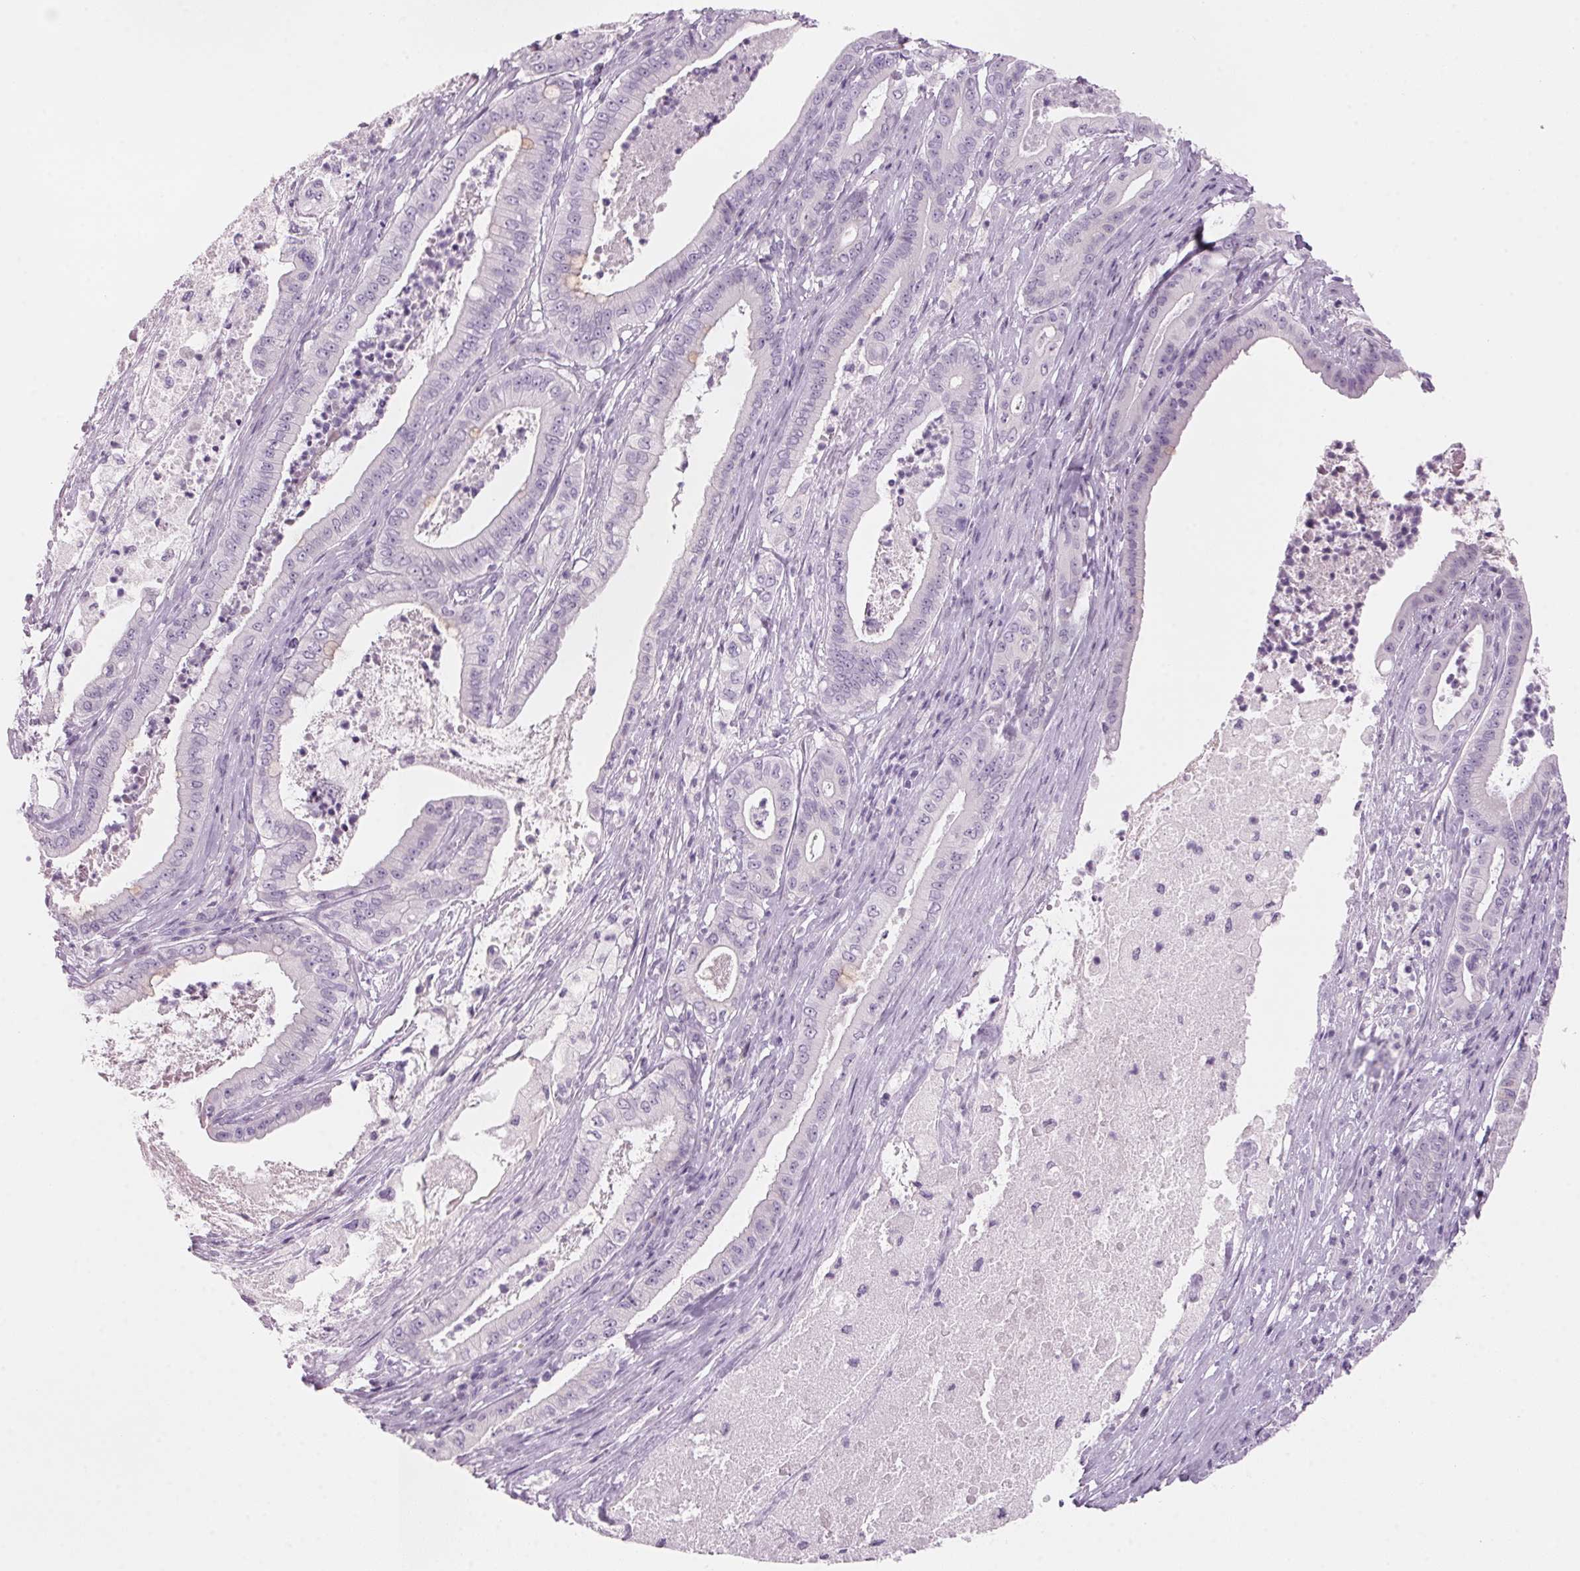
{"staining": {"intensity": "negative", "quantity": "none", "location": "none"}, "tissue": "pancreatic cancer", "cell_type": "Tumor cells", "image_type": "cancer", "snomed": [{"axis": "morphology", "description": "Adenocarcinoma, NOS"}, {"axis": "topography", "description": "Pancreas"}], "caption": "Adenocarcinoma (pancreatic) stained for a protein using immunohistochemistry (IHC) exhibits no expression tumor cells.", "gene": "ADAM20", "patient": {"sex": "male", "age": 71}}